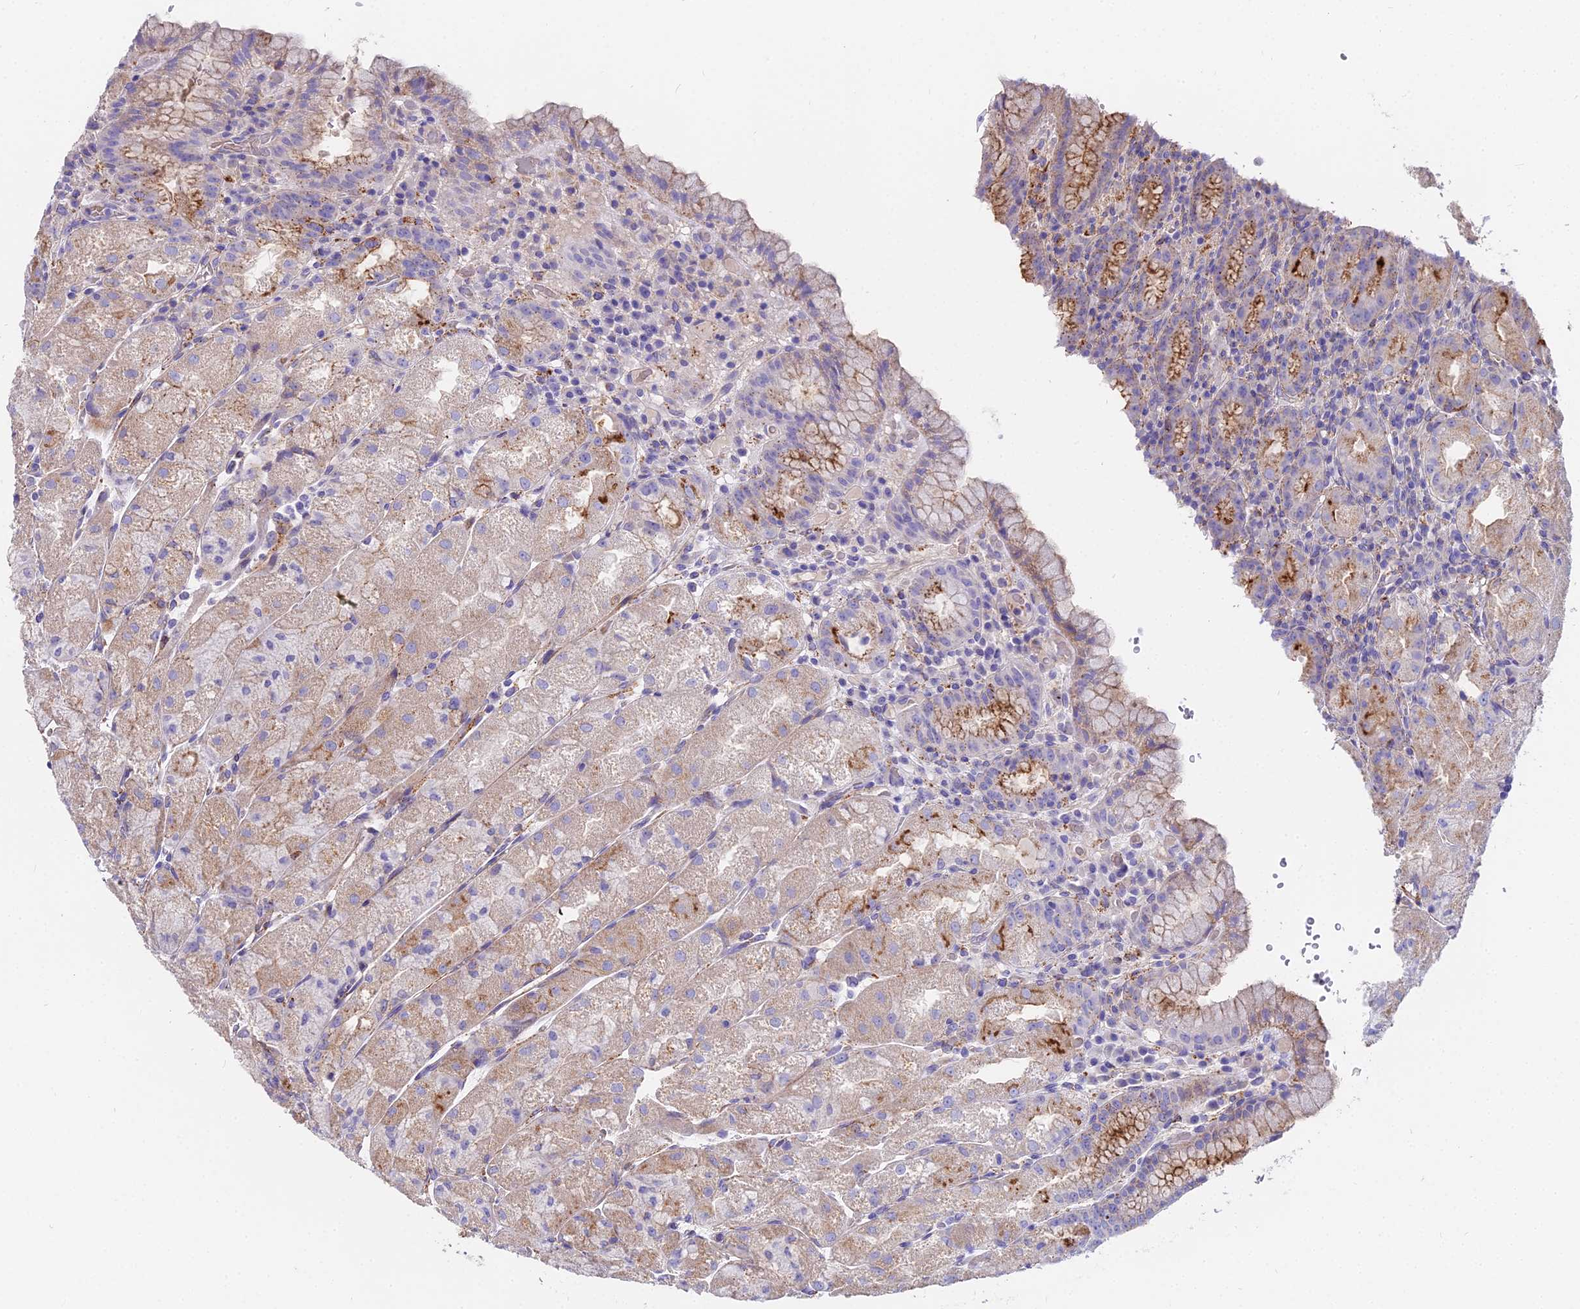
{"staining": {"intensity": "moderate", "quantity": "25%-75%", "location": "cytoplasmic/membranous"}, "tissue": "stomach", "cell_type": "Glandular cells", "image_type": "normal", "snomed": [{"axis": "morphology", "description": "Normal tissue, NOS"}, {"axis": "topography", "description": "Stomach, upper"}], "caption": "This is a micrograph of immunohistochemistry staining of unremarkable stomach, which shows moderate positivity in the cytoplasmic/membranous of glandular cells.", "gene": "FRMPD1", "patient": {"sex": "male", "age": 52}}